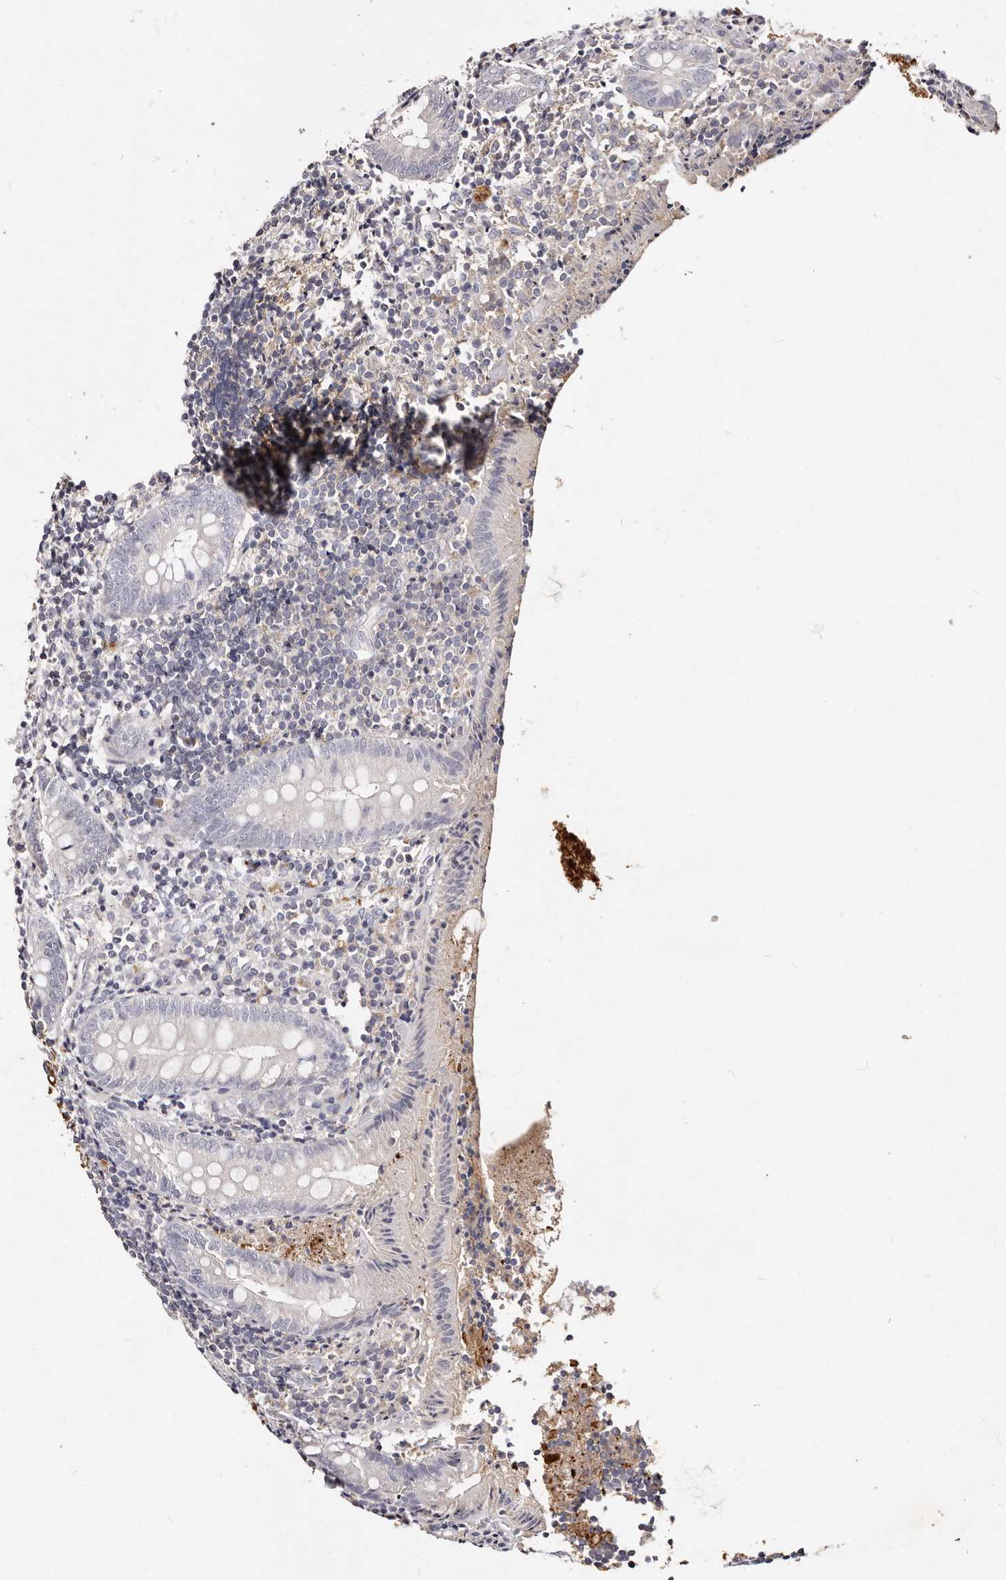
{"staining": {"intensity": "negative", "quantity": "none", "location": "none"}, "tissue": "appendix", "cell_type": "Glandular cells", "image_type": "normal", "snomed": [{"axis": "morphology", "description": "Normal tissue, NOS"}, {"axis": "topography", "description": "Appendix"}], "caption": "This is an immunohistochemistry image of benign human appendix. There is no positivity in glandular cells.", "gene": "MRPS33", "patient": {"sex": "female", "age": 17}}